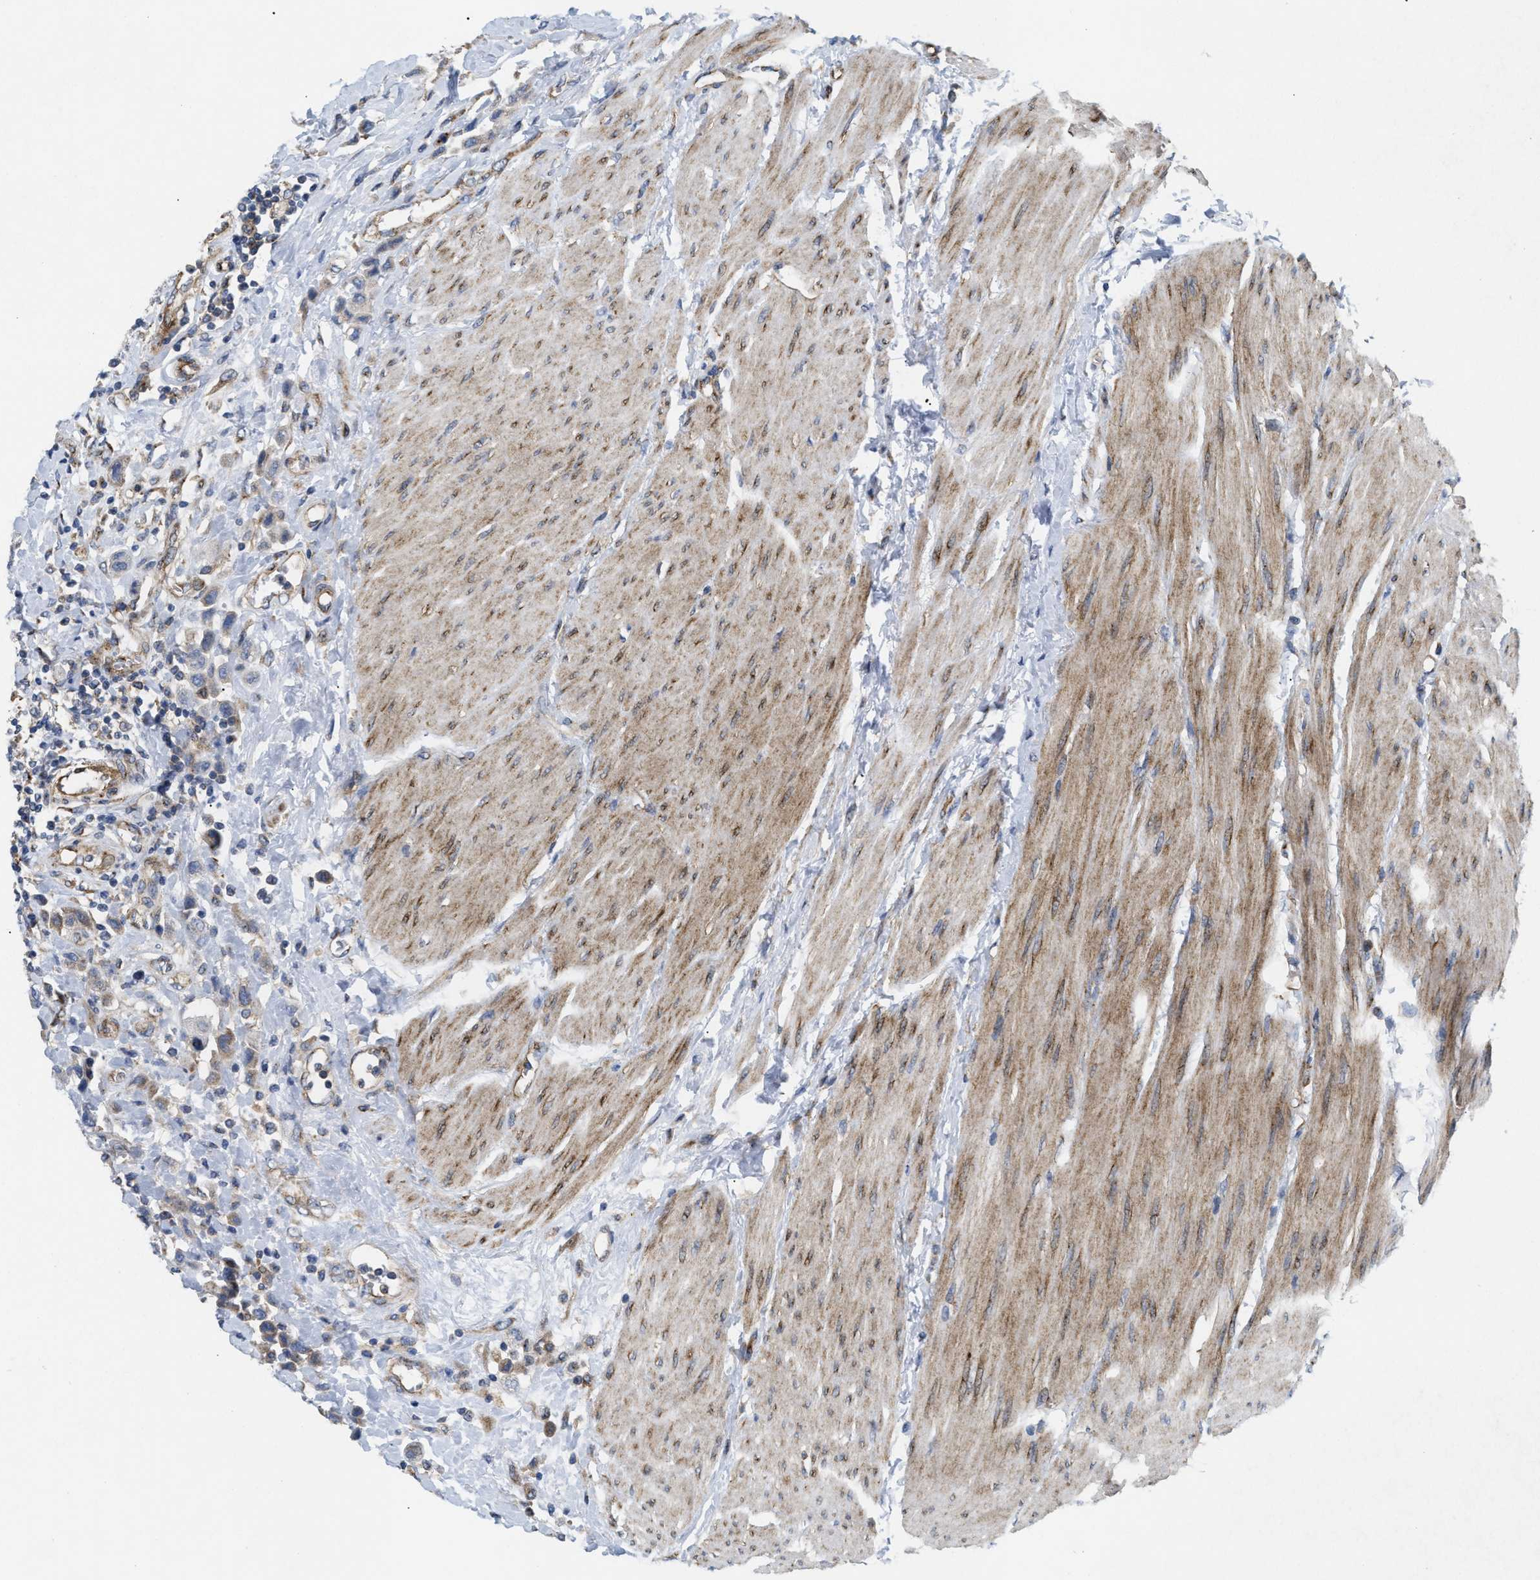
{"staining": {"intensity": "weak", "quantity": "<25%", "location": "cytoplasmic/membranous"}, "tissue": "urothelial cancer", "cell_type": "Tumor cells", "image_type": "cancer", "snomed": [{"axis": "morphology", "description": "Urothelial carcinoma, High grade"}, {"axis": "topography", "description": "Urinary bladder"}], "caption": "Urothelial cancer was stained to show a protein in brown. There is no significant staining in tumor cells. The staining is performed using DAB (3,3'-diaminobenzidine) brown chromogen with nuclei counter-stained in using hematoxylin.", "gene": "DCTN4", "patient": {"sex": "male", "age": 50}}